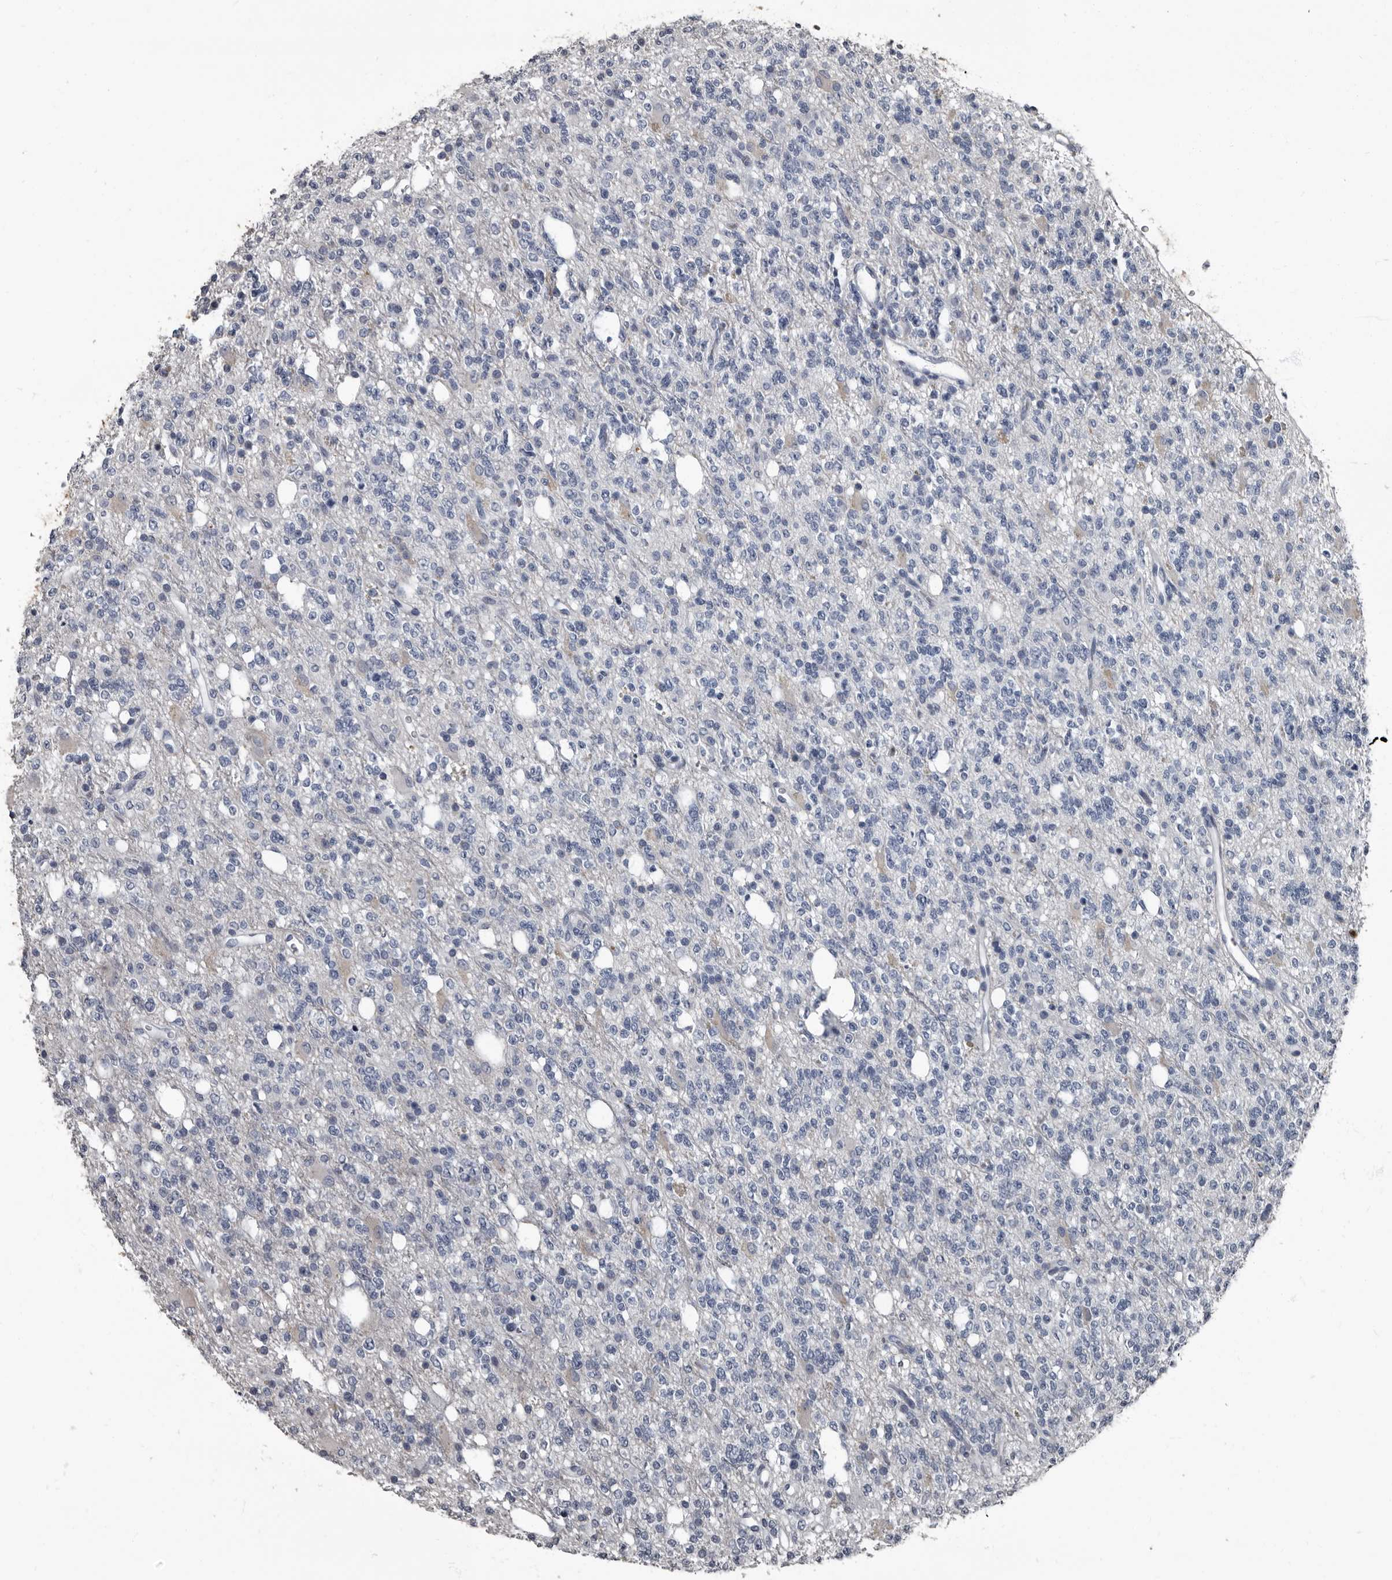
{"staining": {"intensity": "negative", "quantity": "none", "location": "none"}, "tissue": "glioma", "cell_type": "Tumor cells", "image_type": "cancer", "snomed": [{"axis": "morphology", "description": "Glioma, malignant, High grade"}, {"axis": "topography", "description": "Brain"}], "caption": "Immunohistochemical staining of human high-grade glioma (malignant) demonstrates no significant staining in tumor cells.", "gene": "TPD52L1", "patient": {"sex": "female", "age": 62}}